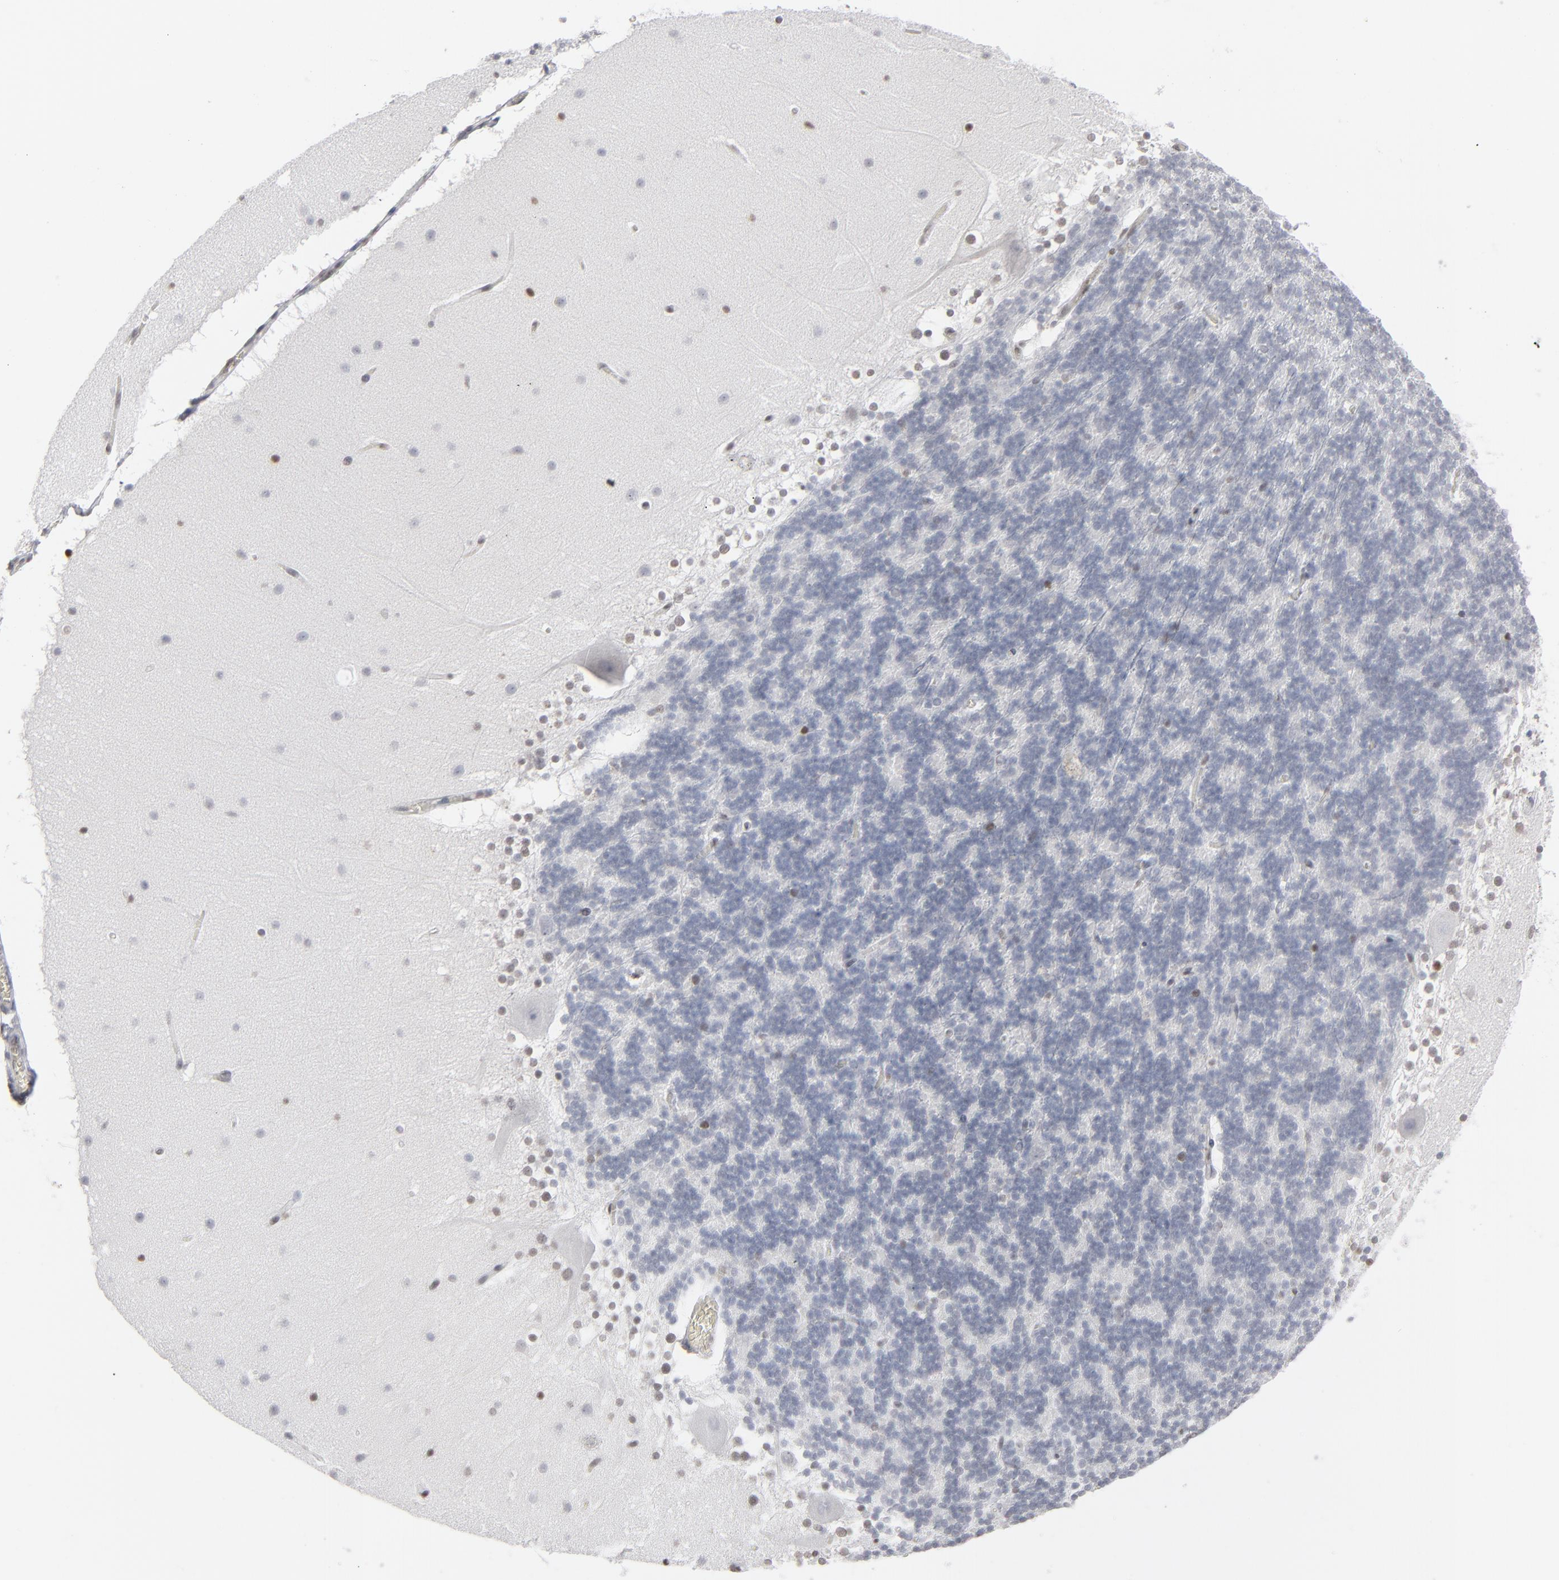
{"staining": {"intensity": "negative", "quantity": "none", "location": "none"}, "tissue": "cerebellum", "cell_type": "Cells in granular layer", "image_type": "normal", "snomed": [{"axis": "morphology", "description": "Normal tissue, NOS"}, {"axis": "topography", "description": "Cerebellum"}], "caption": "Immunohistochemistry of benign cerebellum displays no expression in cells in granular layer. (Brightfield microscopy of DAB (3,3'-diaminobenzidine) immunohistochemistry (IHC) at high magnification).", "gene": "IRF9", "patient": {"sex": "female", "age": 19}}